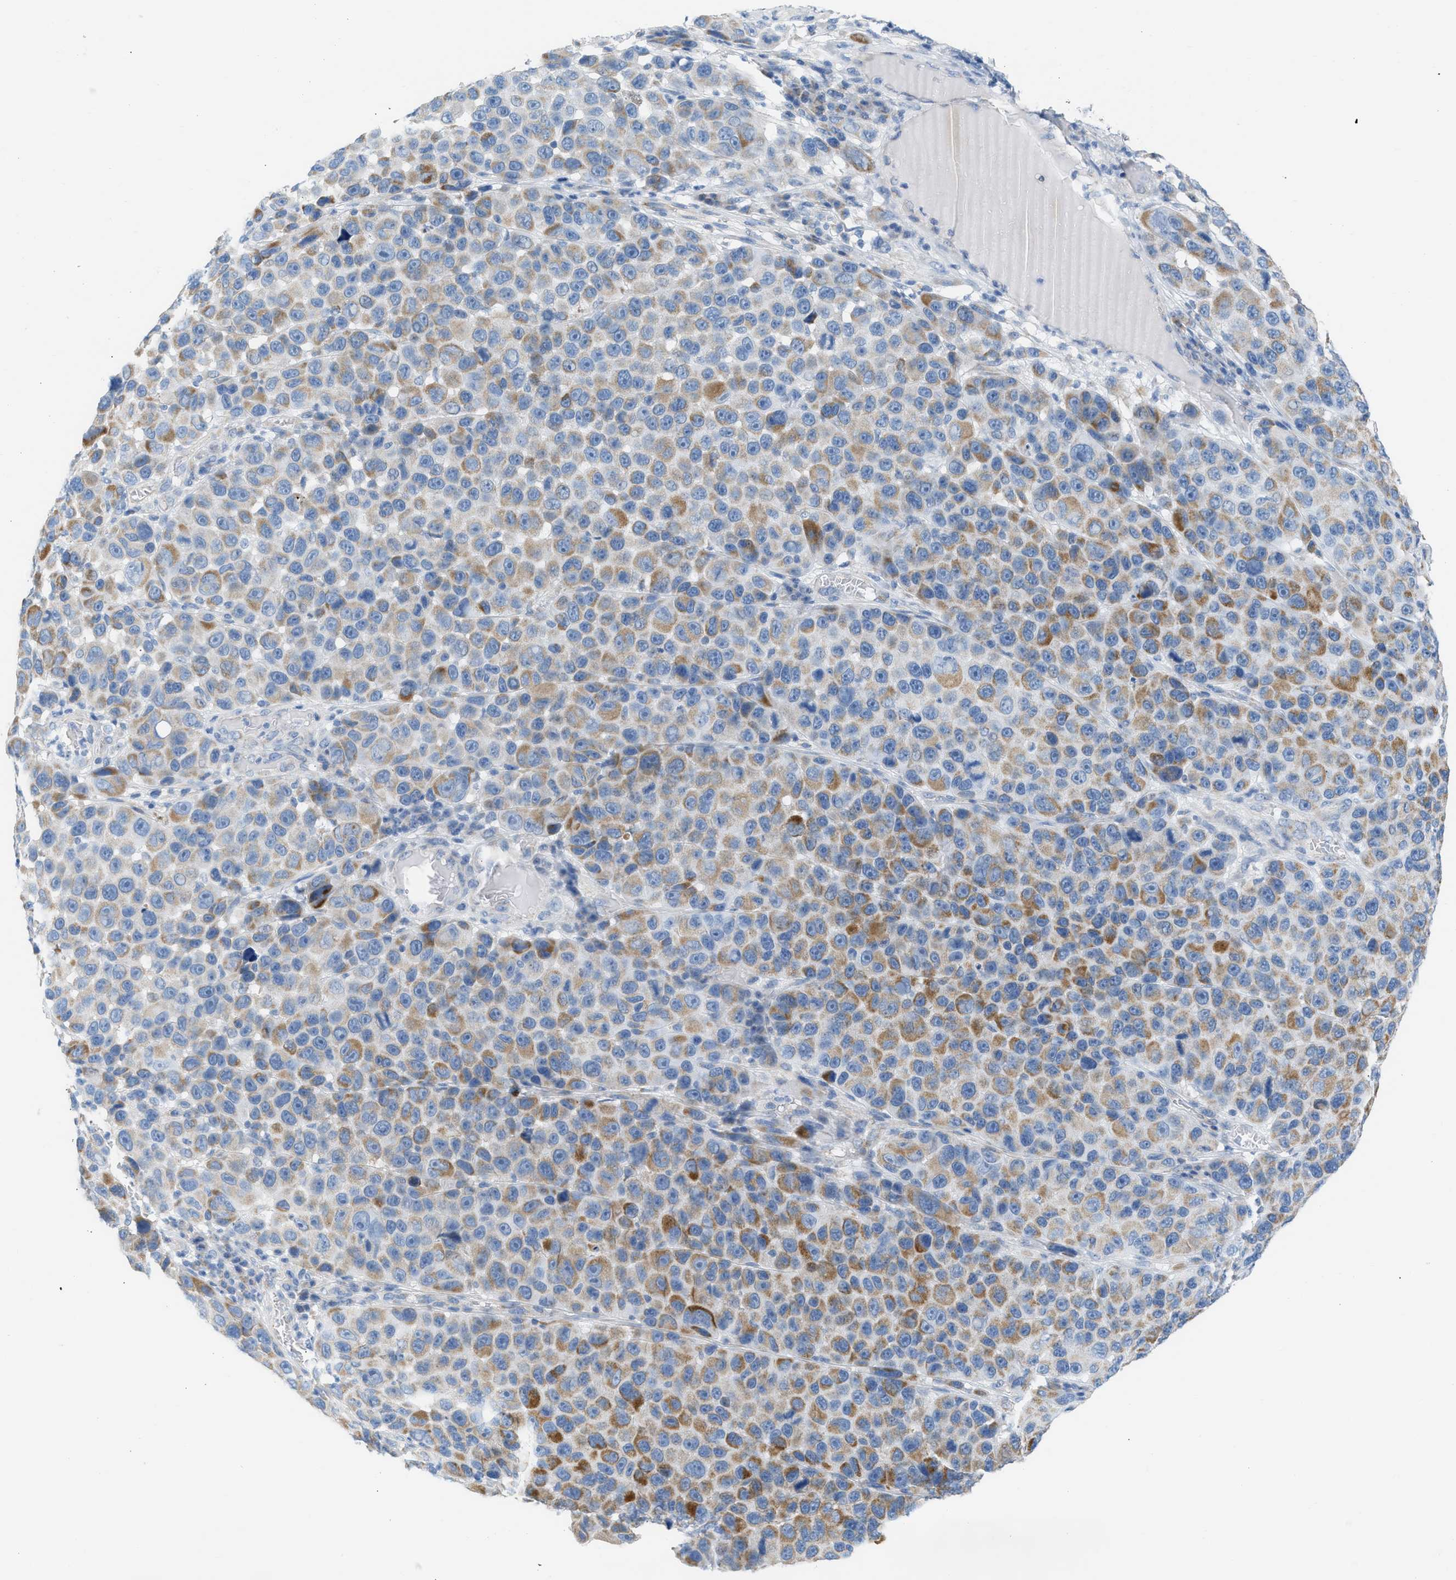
{"staining": {"intensity": "moderate", "quantity": ">75%", "location": "cytoplasmic/membranous"}, "tissue": "melanoma", "cell_type": "Tumor cells", "image_type": "cancer", "snomed": [{"axis": "morphology", "description": "Malignant melanoma, NOS"}, {"axis": "topography", "description": "Skin"}], "caption": "Melanoma was stained to show a protein in brown. There is medium levels of moderate cytoplasmic/membranous positivity in about >75% of tumor cells.", "gene": "NDUFS8", "patient": {"sex": "male", "age": 53}}